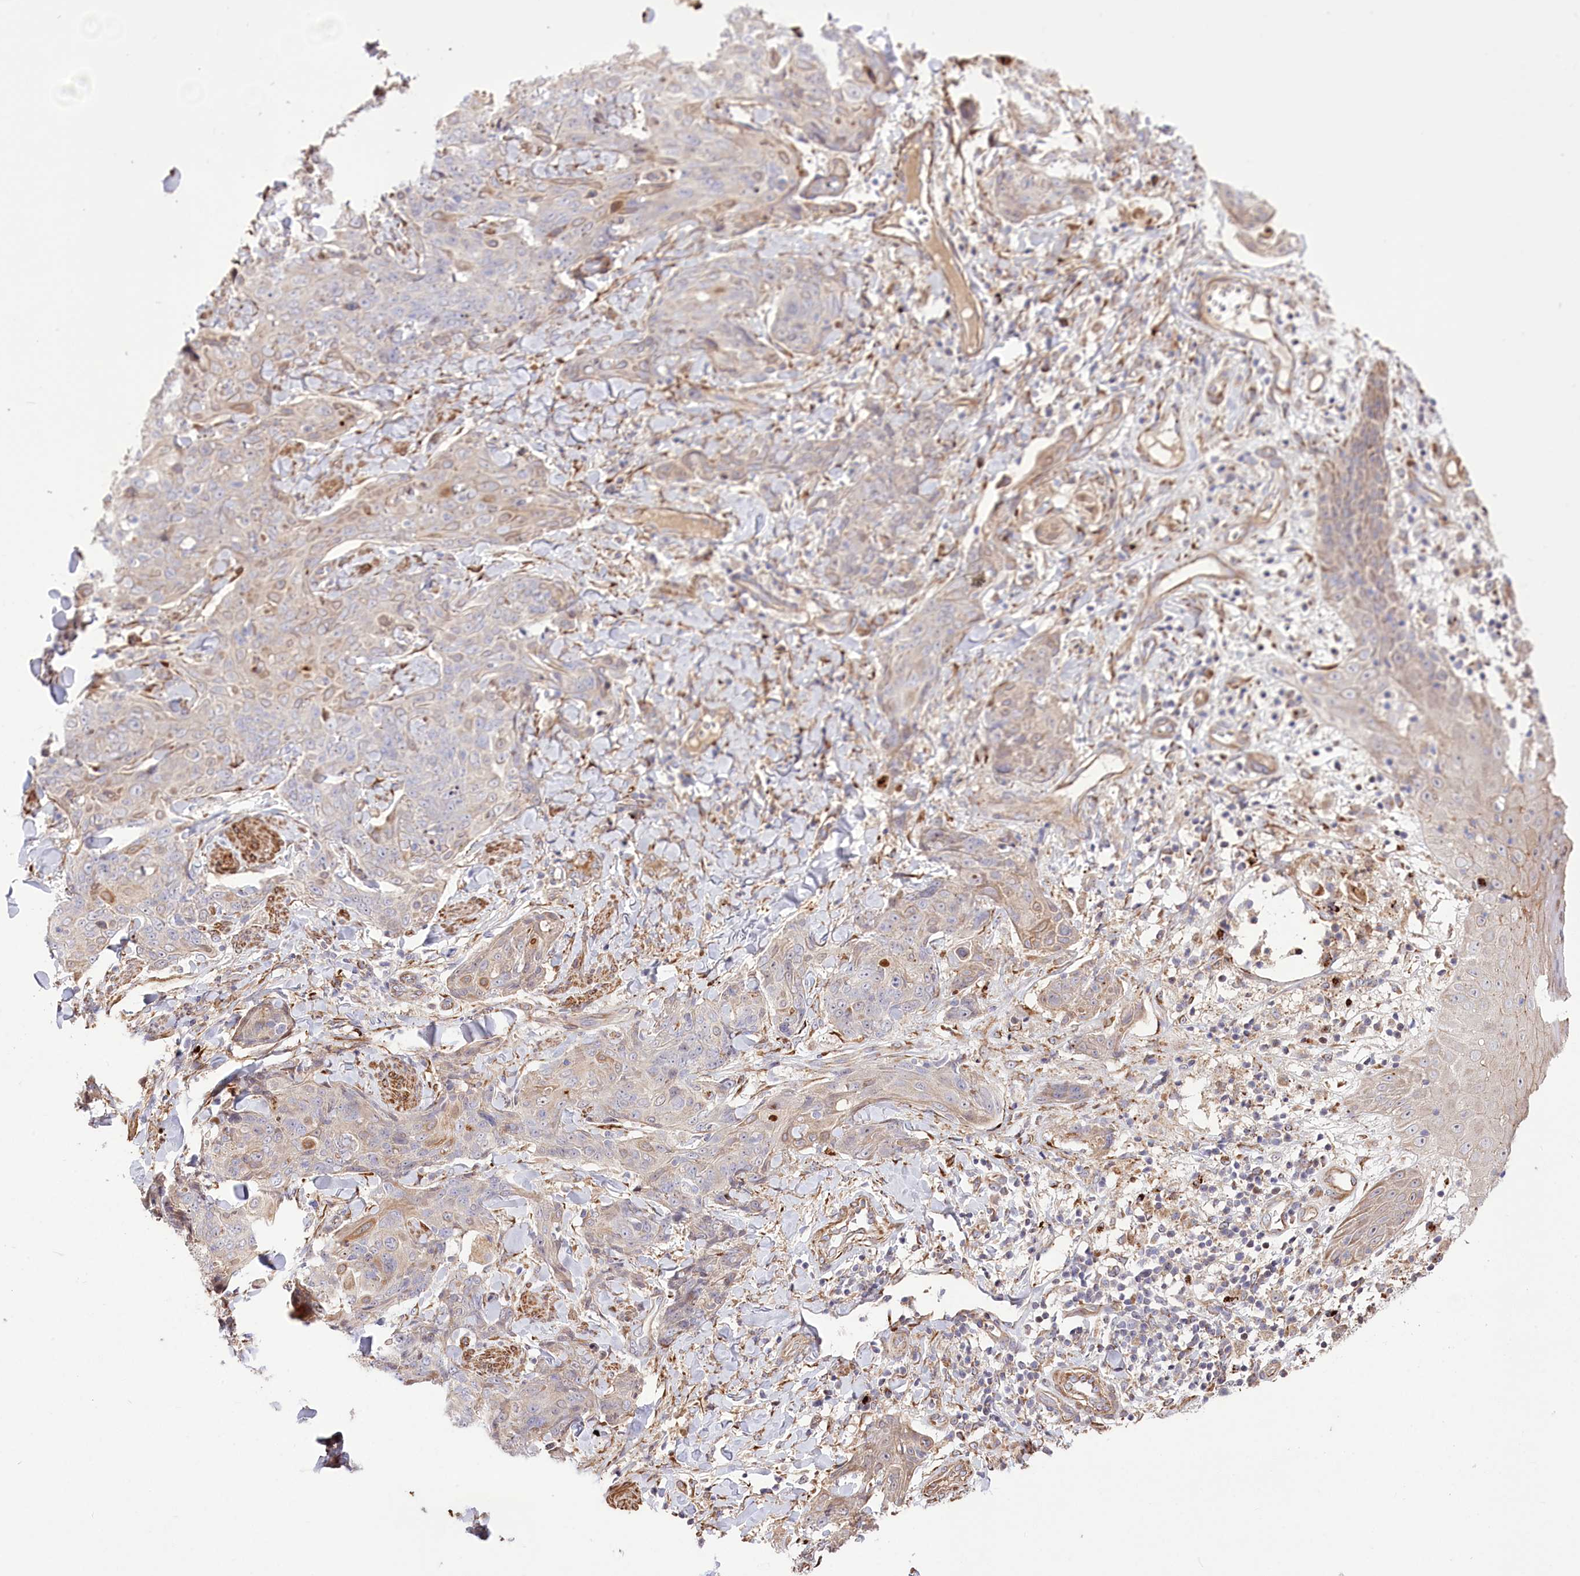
{"staining": {"intensity": "negative", "quantity": "none", "location": "none"}, "tissue": "skin cancer", "cell_type": "Tumor cells", "image_type": "cancer", "snomed": [{"axis": "morphology", "description": "Squamous cell carcinoma, NOS"}, {"axis": "topography", "description": "Skin"}, {"axis": "topography", "description": "Vulva"}], "caption": "The IHC histopathology image has no significant positivity in tumor cells of skin cancer (squamous cell carcinoma) tissue.", "gene": "RNF24", "patient": {"sex": "female", "age": 85}}